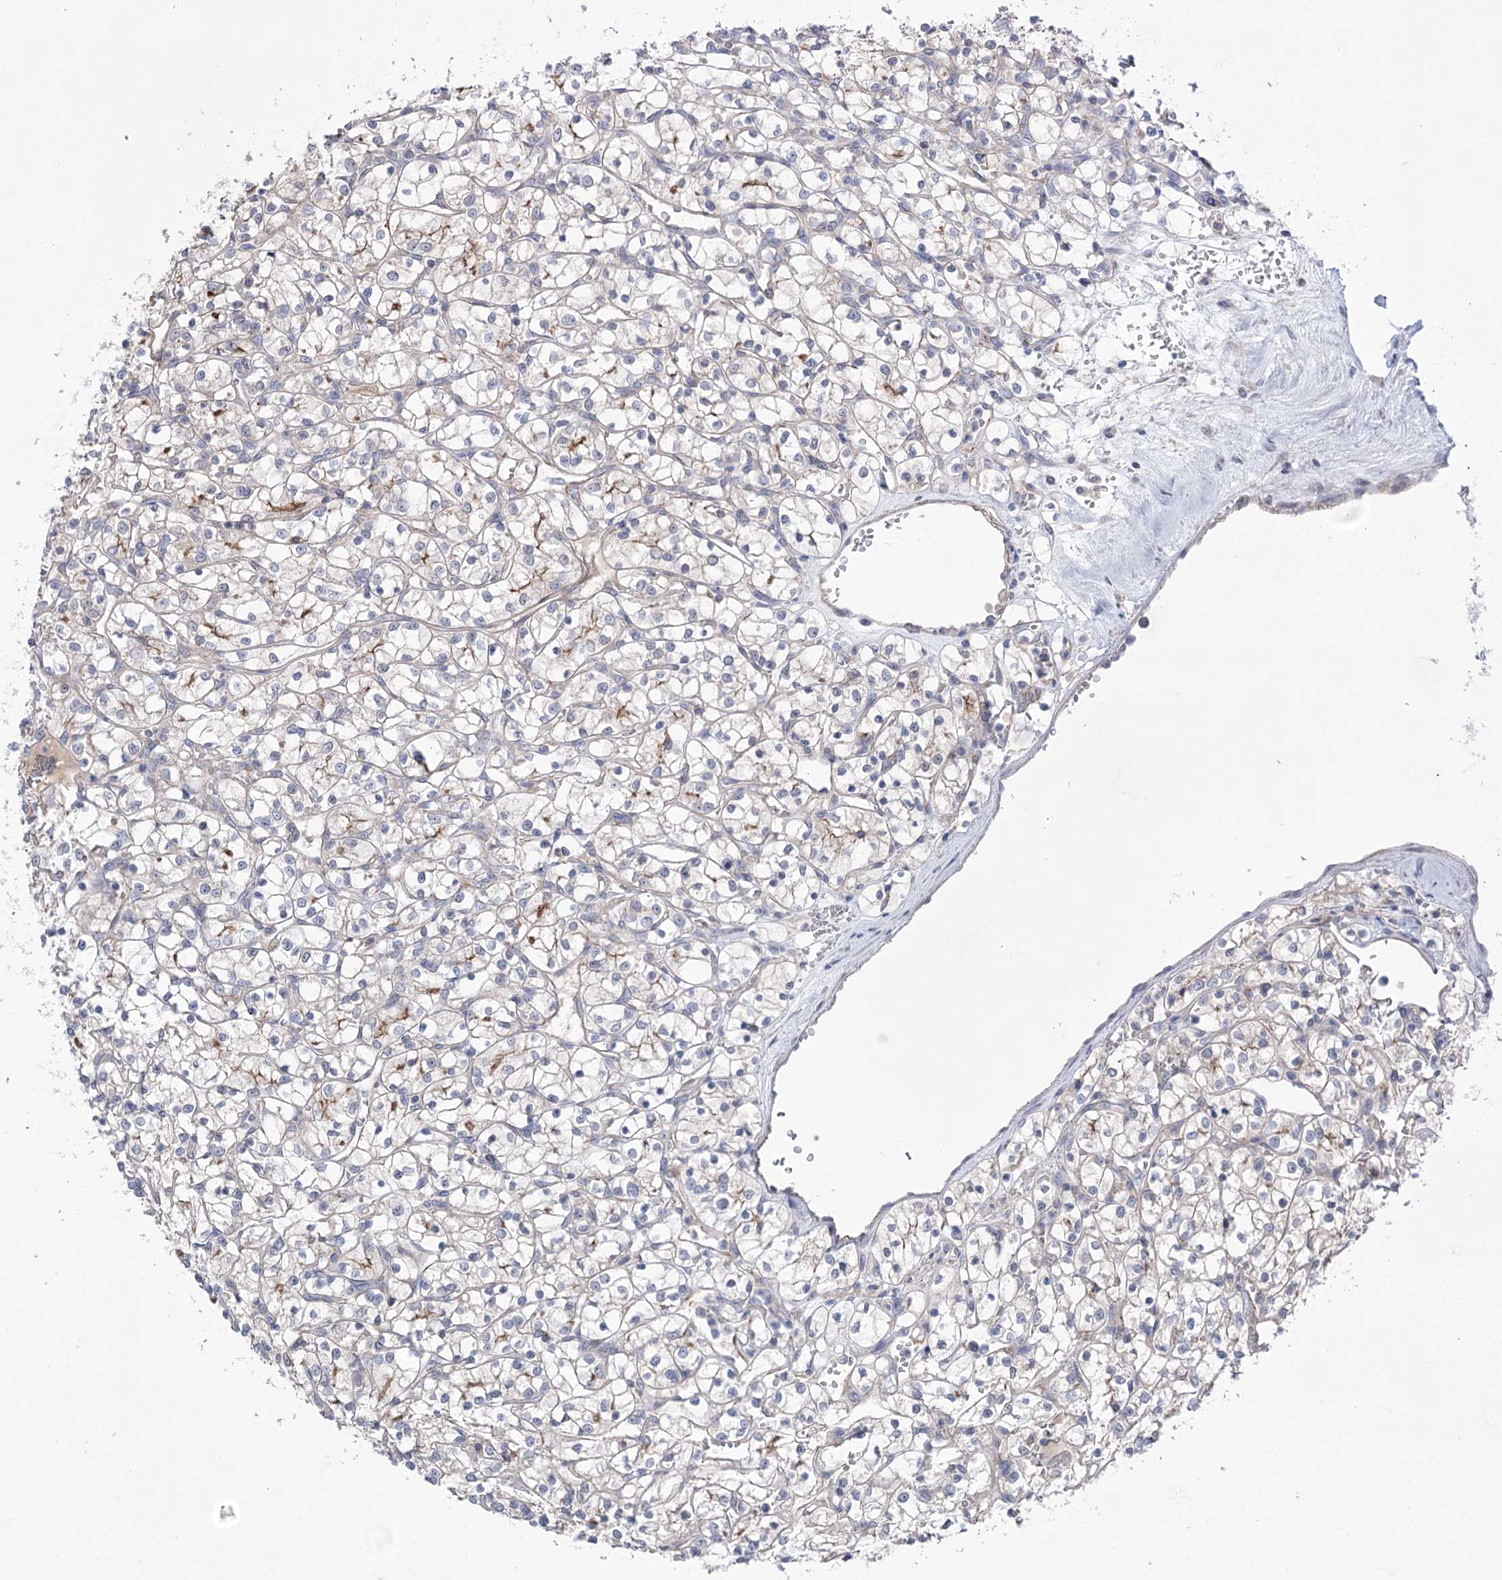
{"staining": {"intensity": "negative", "quantity": "none", "location": "none"}, "tissue": "renal cancer", "cell_type": "Tumor cells", "image_type": "cancer", "snomed": [{"axis": "morphology", "description": "Adenocarcinoma, NOS"}, {"axis": "topography", "description": "Kidney"}], "caption": "Tumor cells are negative for protein expression in human renal cancer (adenocarcinoma).", "gene": "TRIM71", "patient": {"sex": "female", "age": 69}}